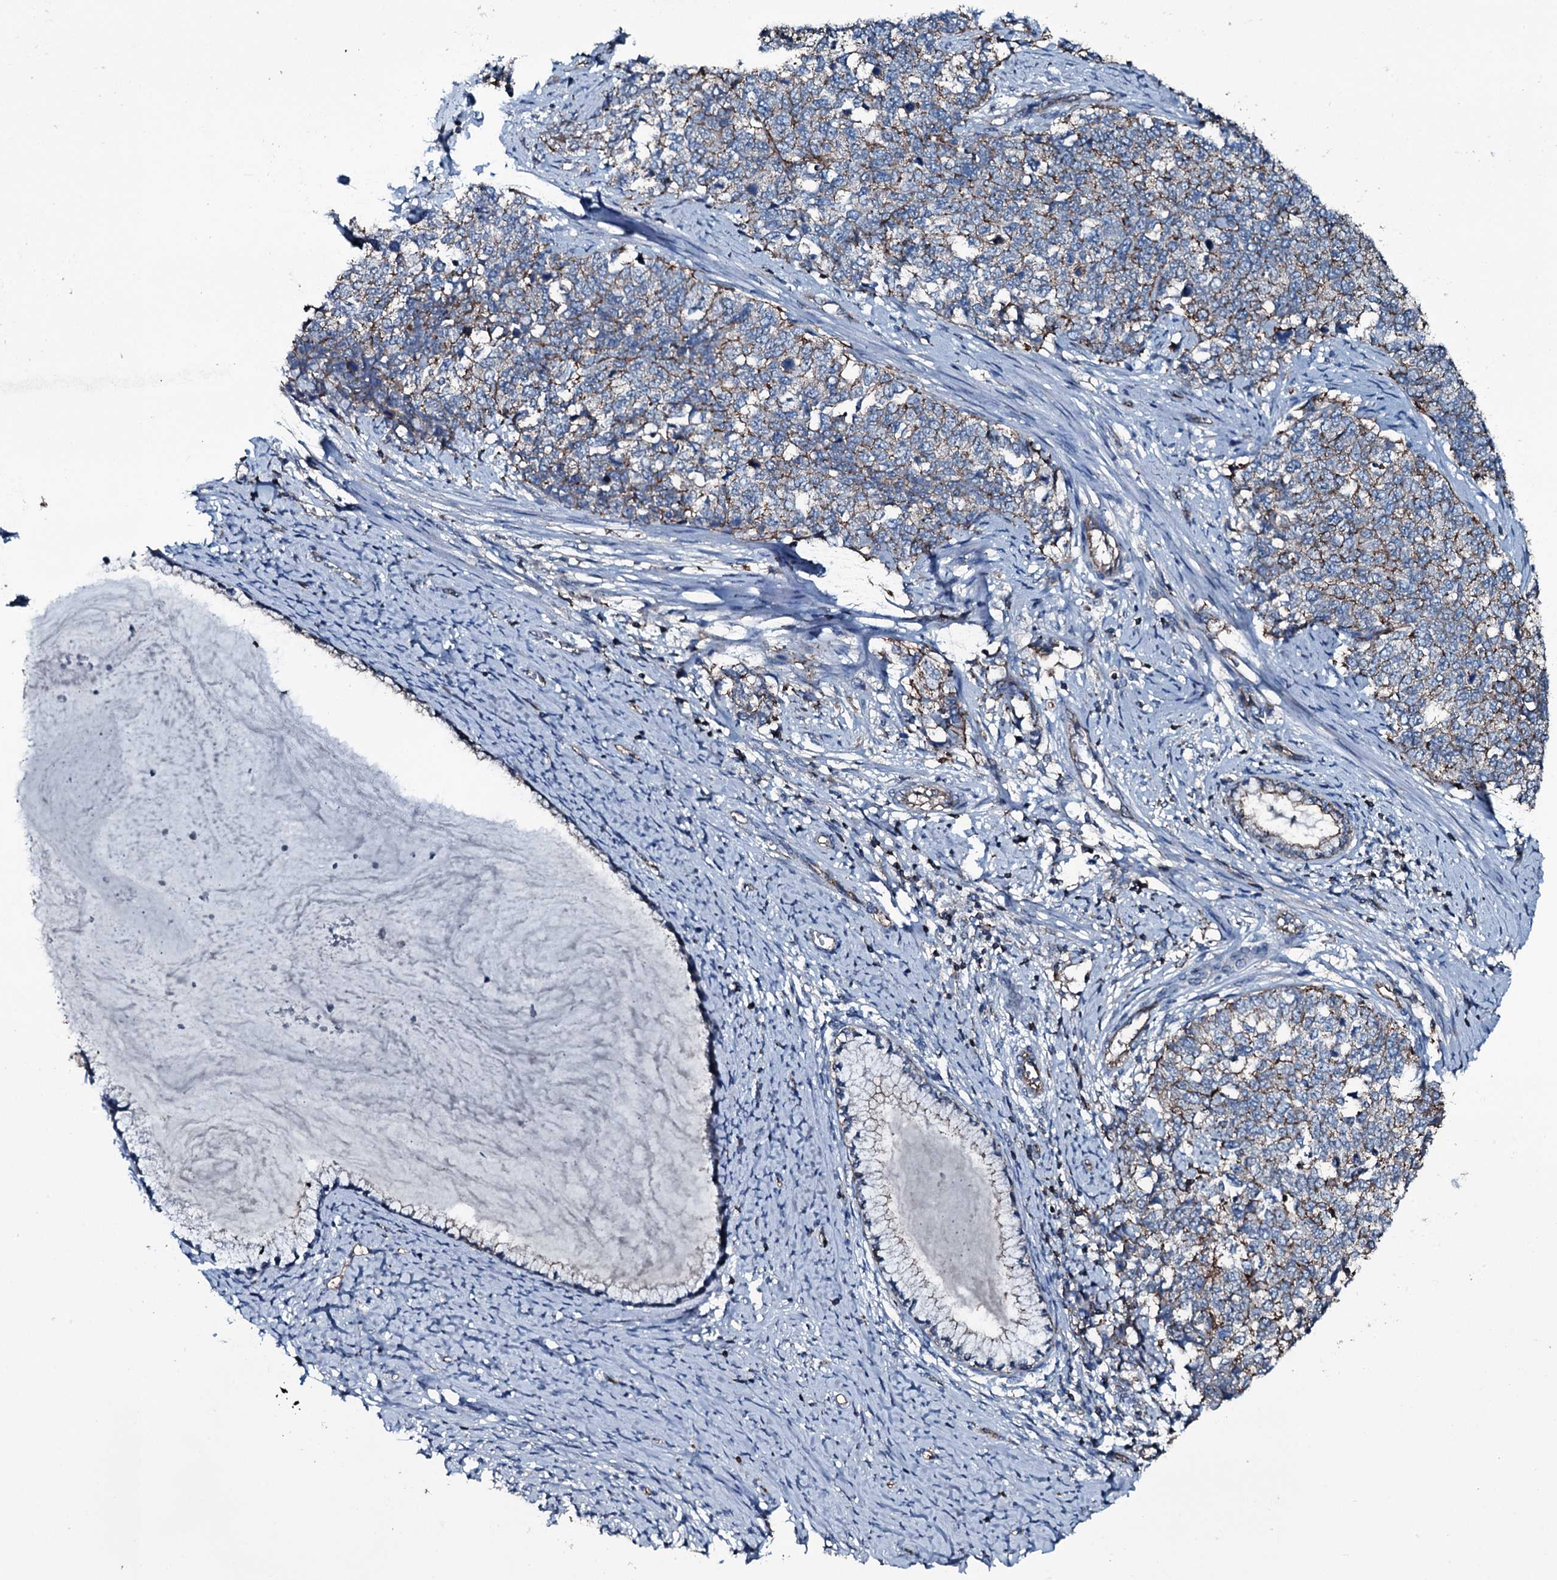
{"staining": {"intensity": "moderate", "quantity": "<25%", "location": "cytoplasmic/membranous"}, "tissue": "cervical cancer", "cell_type": "Tumor cells", "image_type": "cancer", "snomed": [{"axis": "morphology", "description": "Squamous cell carcinoma, NOS"}, {"axis": "topography", "description": "Cervix"}], "caption": "The immunohistochemical stain shows moderate cytoplasmic/membranous staining in tumor cells of cervical squamous cell carcinoma tissue.", "gene": "SLC25A38", "patient": {"sex": "female", "age": 63}}